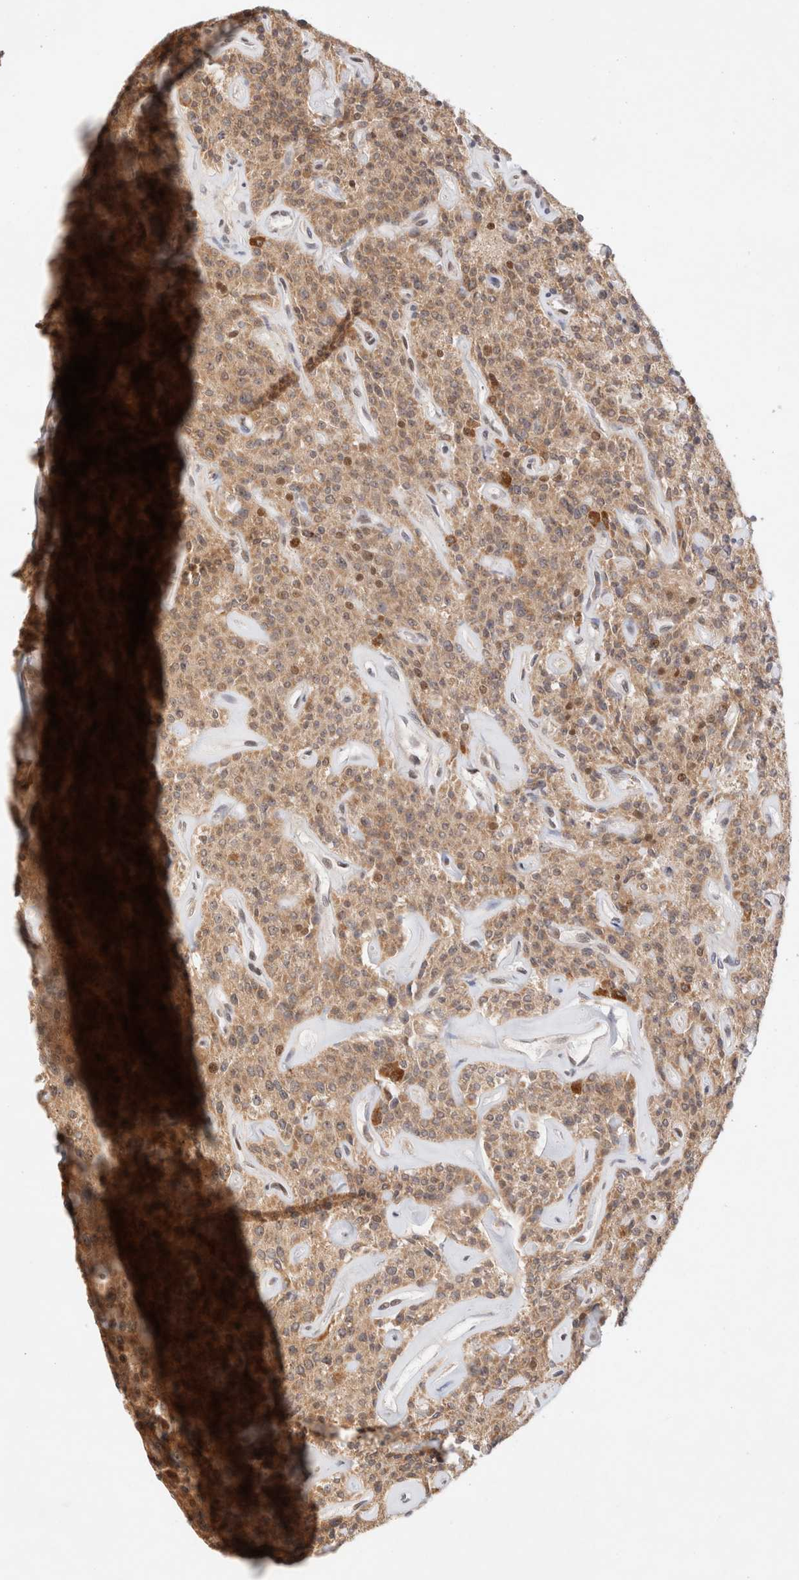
{"staining": {"intensity": "strong", "quantity": ">75%", "location": "cytoplasmic/membranous,nuclear"}, "tissue": "parathyroid gland", "cell_type": "Glandular cells", "image_type": "normal", "snomed": [{"axis": "morphology", "description": "Normal tissue, NOS"}, {"axis": "topography", "description": "Parathyroid gland"}], "caption": "Protein staining of normal parathyroid gland shows strong cytoplasmic/membranous,nuclear expression in approximately >75% of glandular cells.", "gene": "GTF2I", "patient": {"sex": "male", "age": 46}}